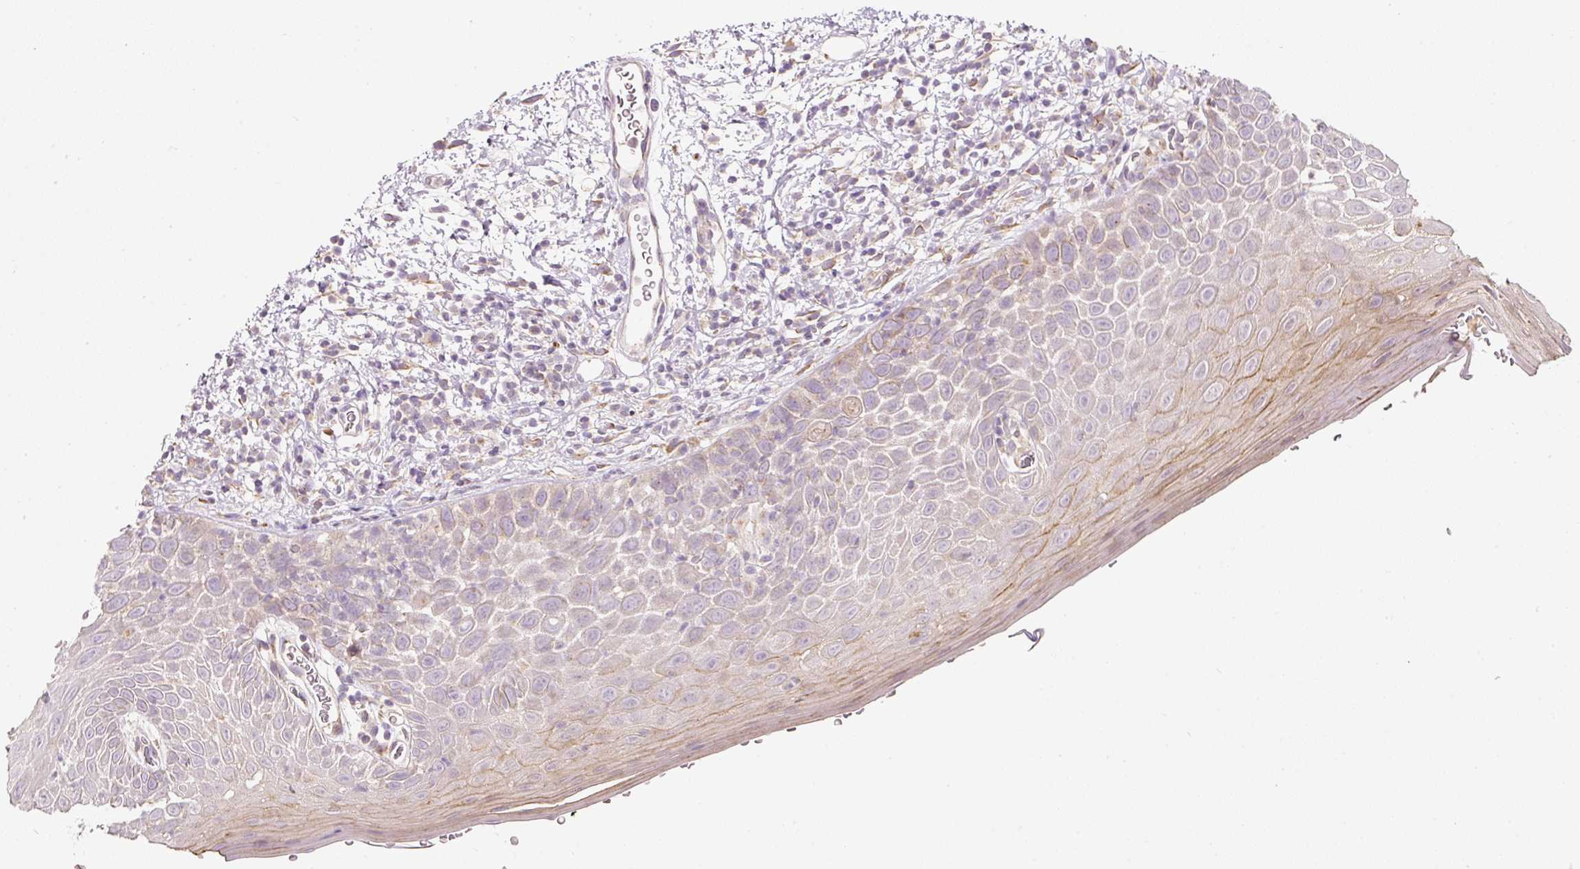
{"staining": {"intensity": "strong", "quantity": "<25%", "location": "cytoplasmic/membranous"}, "tissue": "oral mucosa", "cell_type": "Squamous epithelial cells", "image_type": "normal", "snomed": [{"axis": "morphology", "description": "Normal tissue, NOS"}, {"axis": "morphology", "description": "Squamous cell carcinoma, NOS"}, {"axis": "topography", "description": "Oral tissue"}, {"axis": "topography", "description": "Tounge, NOS"}, {"axis": "topography", "description": "Head-Neck"}], "caption": "Immunohistochemical staining of unremarkable human oral mucosa exhibits medium levels of strong cytoplasmic/membranous expression in approximately <25% of squamous epithelial cells. (DAB = brown stain, brightfield microscopy at high magnification).", "gene": "RNF167", "patient": {"sex": "male", "age": 76}}